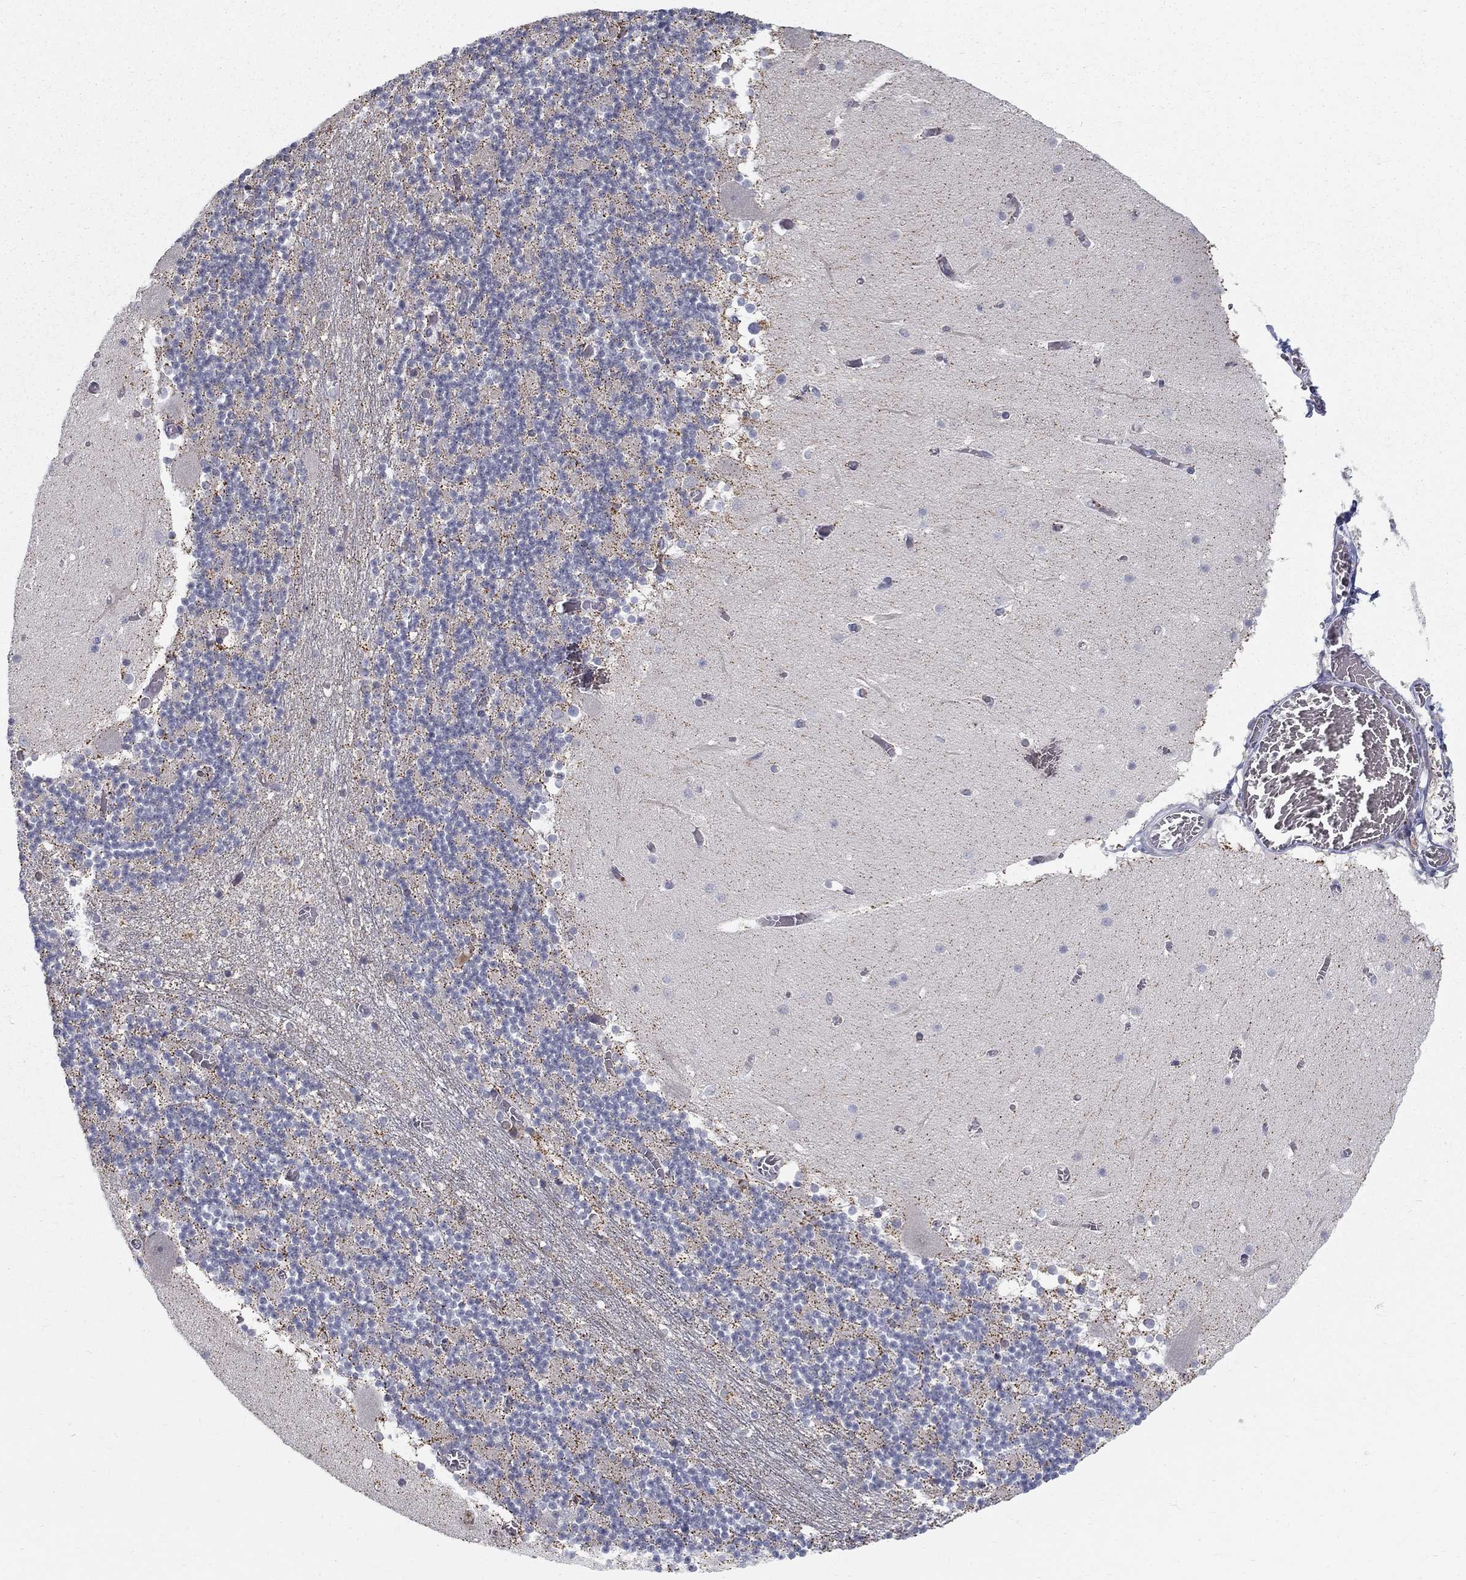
{"staining": {"intensity": "negative", "quantity": "none", "location": "none"}, "tissue": "cerebellum", "cell_type": "Cells in granular layer", "image_type": "normal", "snomed": [{"axis": "morphology", "description": "Normal tissue, NOS"}, {"axis": "topography", "description": "Cerebellum"}], "caption": "Protein analysis of benign cerebellum shows no significant expression in cells in granular layer. (DAB (3,3'-diaminobenzidine) immunohistochemistry visualized using brightfield microscopy, high magnification).", "gene": "GCFC2", "patient": {"sex": "female", "age": 28}}